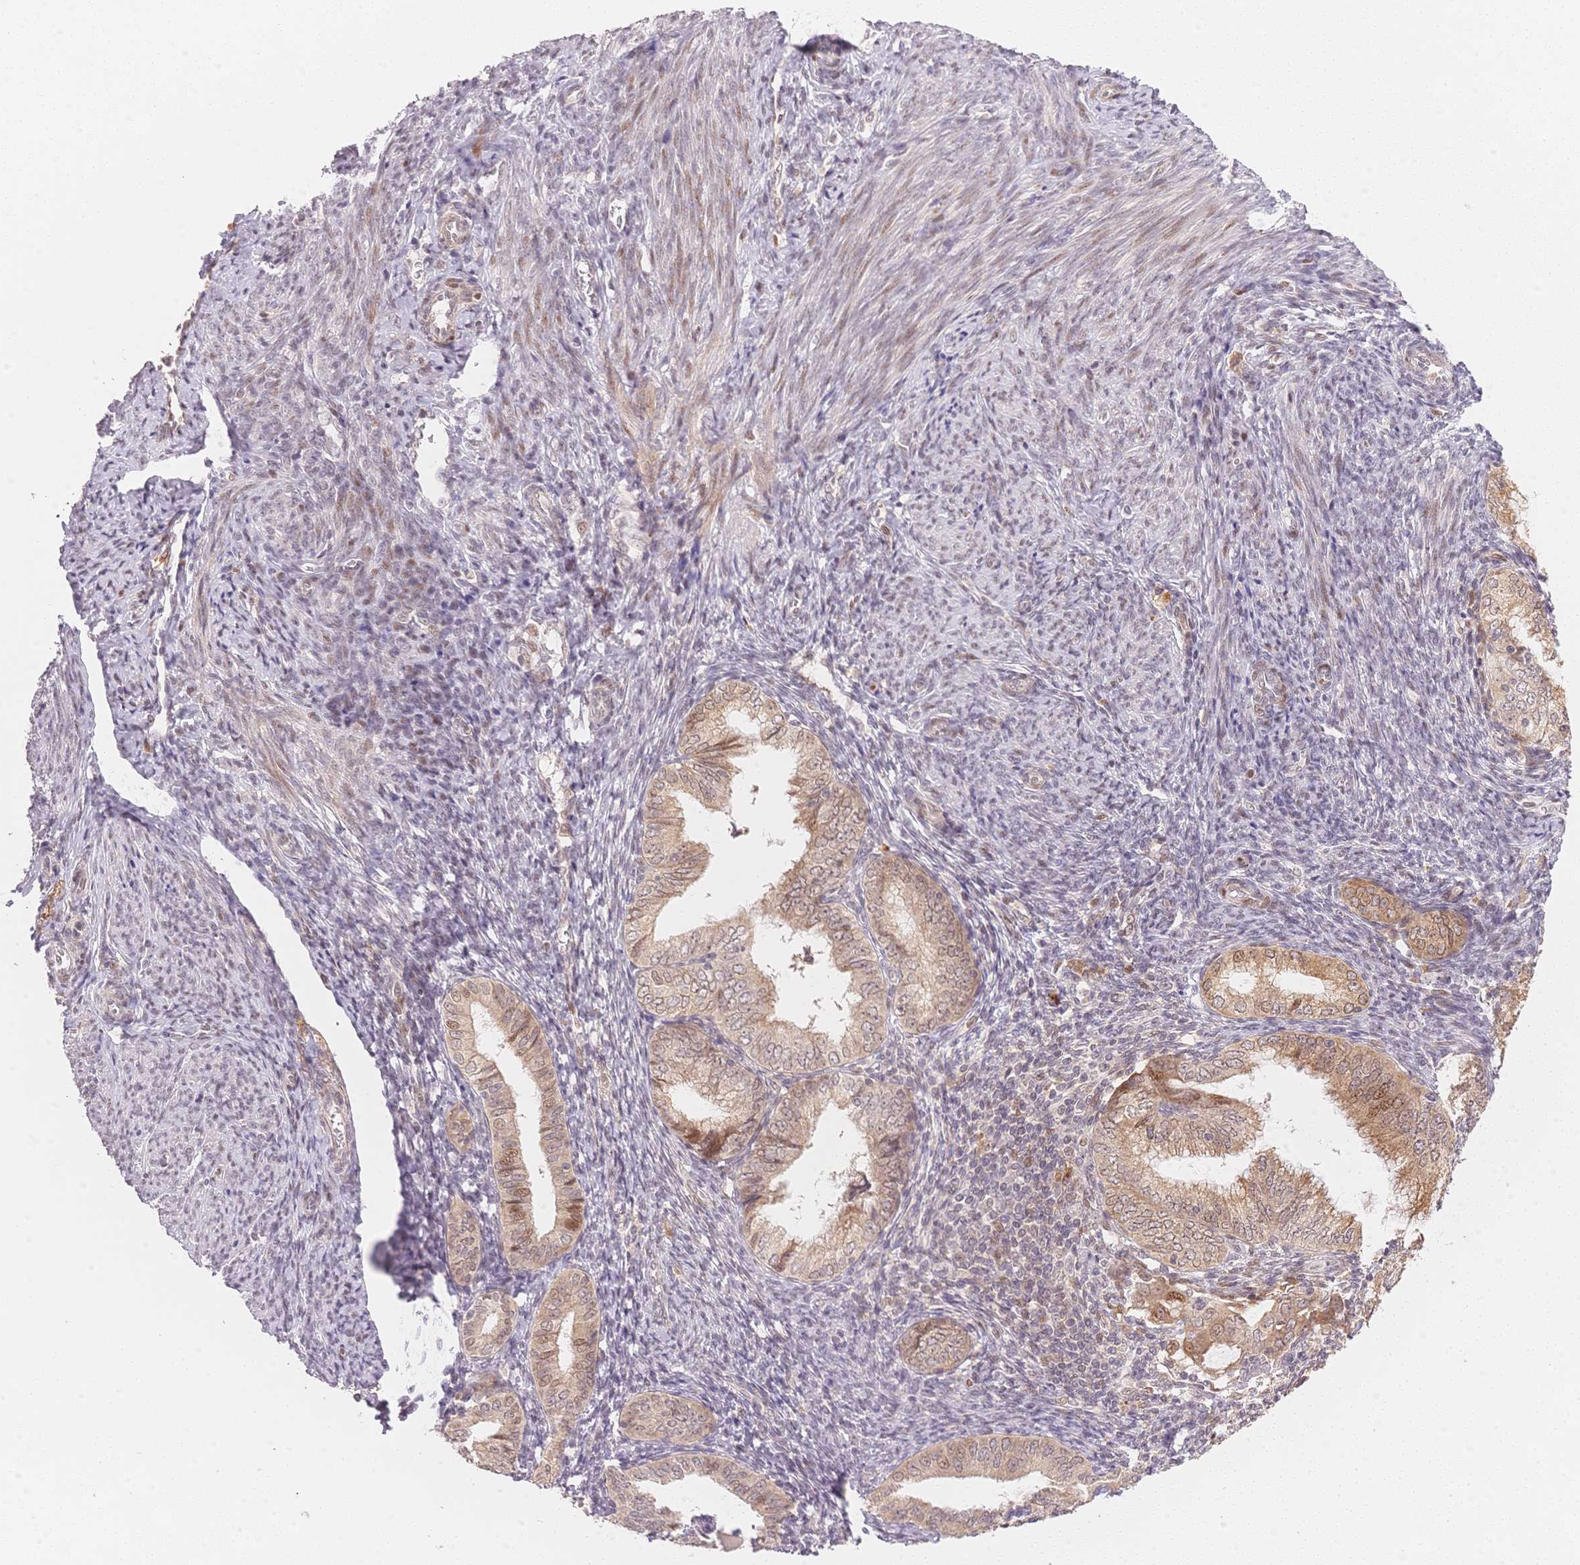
{"staining": {"intensity": "weak", "quantity": ">75%", "location": "cytoplasmic/membranous,nuclear"}, "tissue": "endometrial cancer", "cell_type": "Tumor cells", "image_type": "cancer", "snomed": [{"axis": "morphology", "description": "Adenocarcinoma, NOS"}, {"axis": "topography", "description": "Endometrium"}], "caption": "Tumor cells show low levels of weak cytoplasmic/membranous and nuclear positivity in about >75% of cells in human adenocarcinoma (endometrial). (brown staining indicates protein expression, while blue staining denotes nuclei).", "gene": "STK39", "patient": {"sex": "female", "age": 55}}